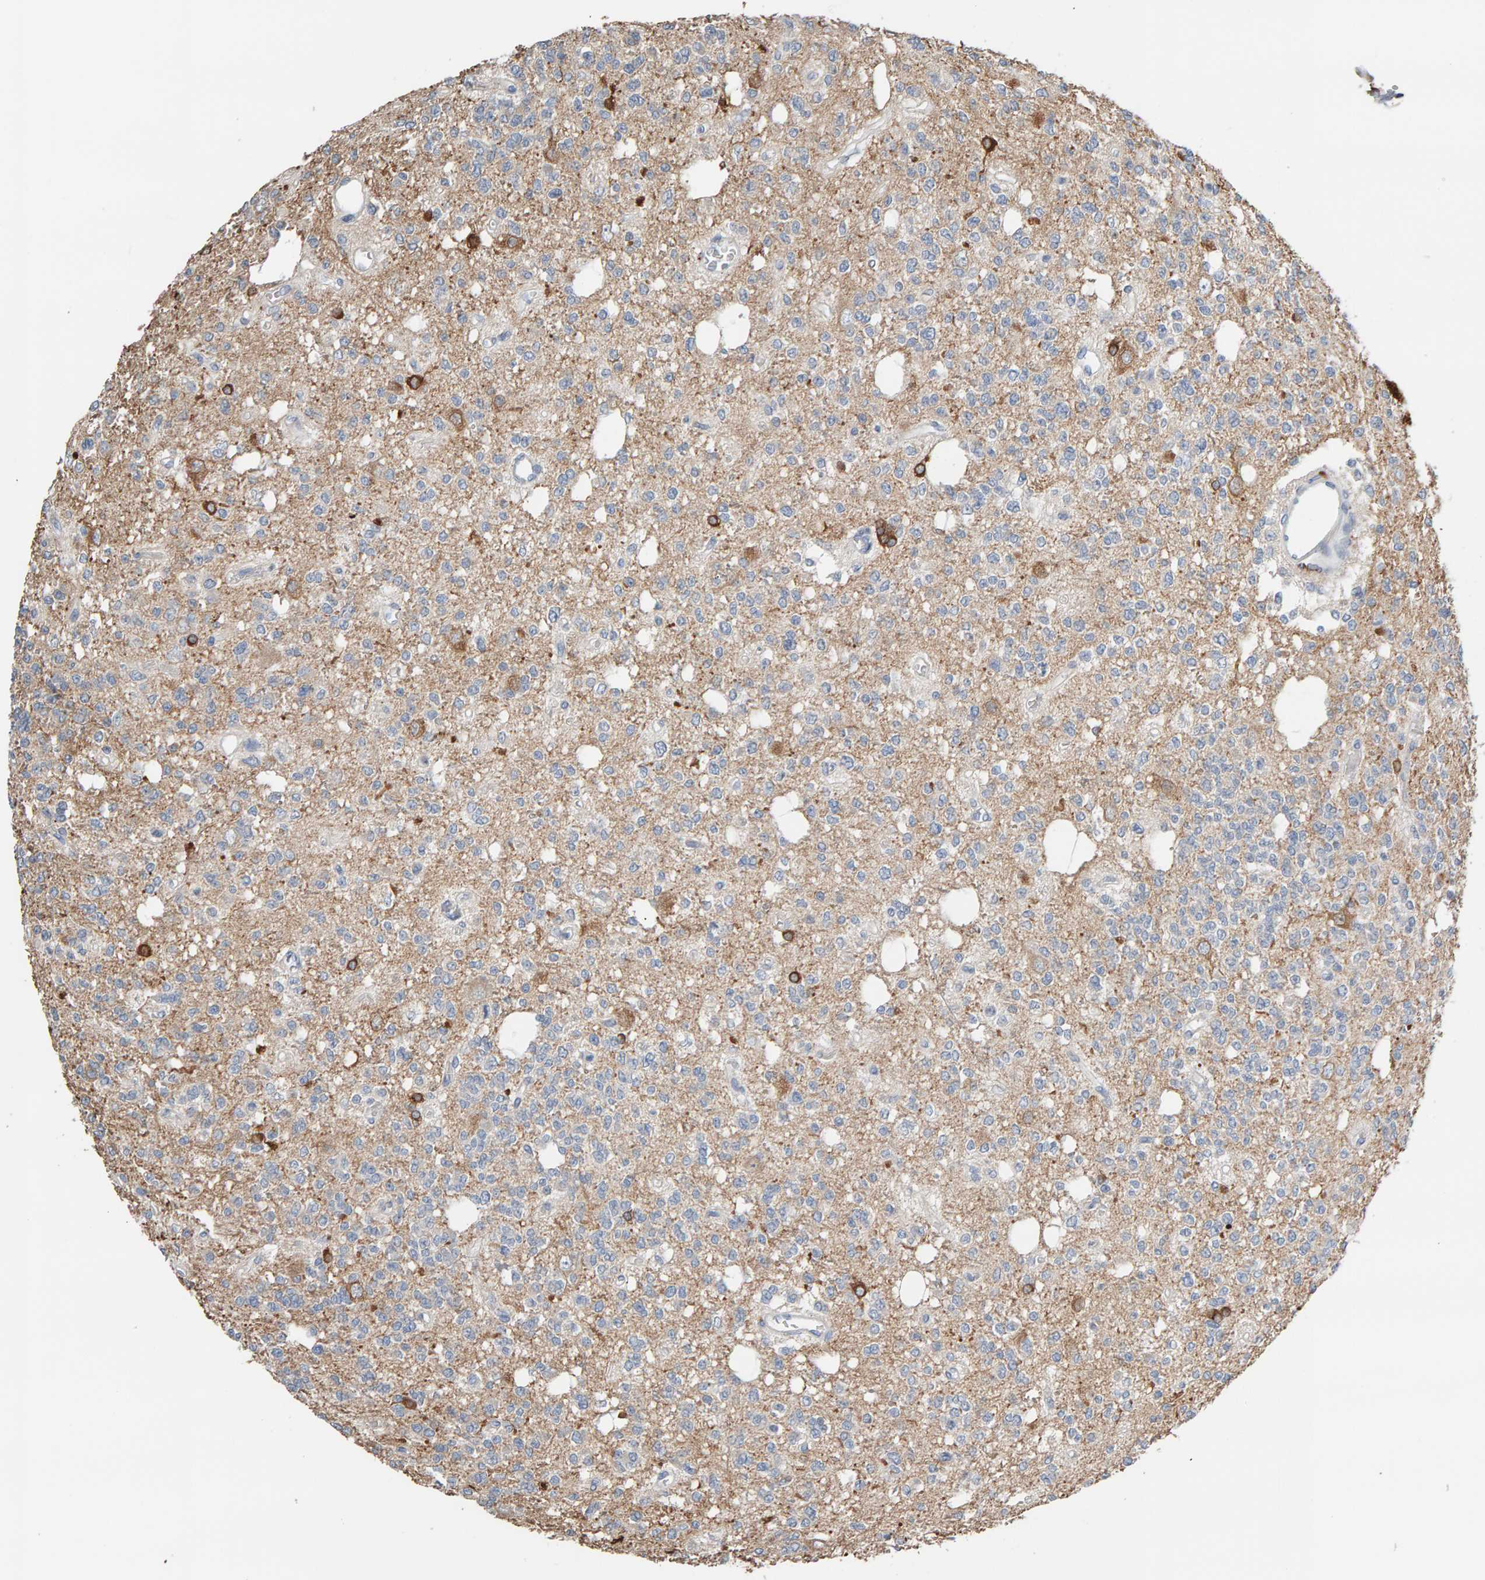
{"staining": {"intensity": "negative", "quantity": "none", "location": "none"}, "tissue": "glioma", "cell_type": "Tumor cells", "image_type": "cancer", "snomed": [{"axis": "morphology", "description": "Glioma, malignant, Low grade"}, {"axis": "topography", "description": "Brain"}], "caption": "There is no significant expression in tumor cells of glioma.", "gene": "IPPK", "patient": {"sex": "male", "age": 38}}